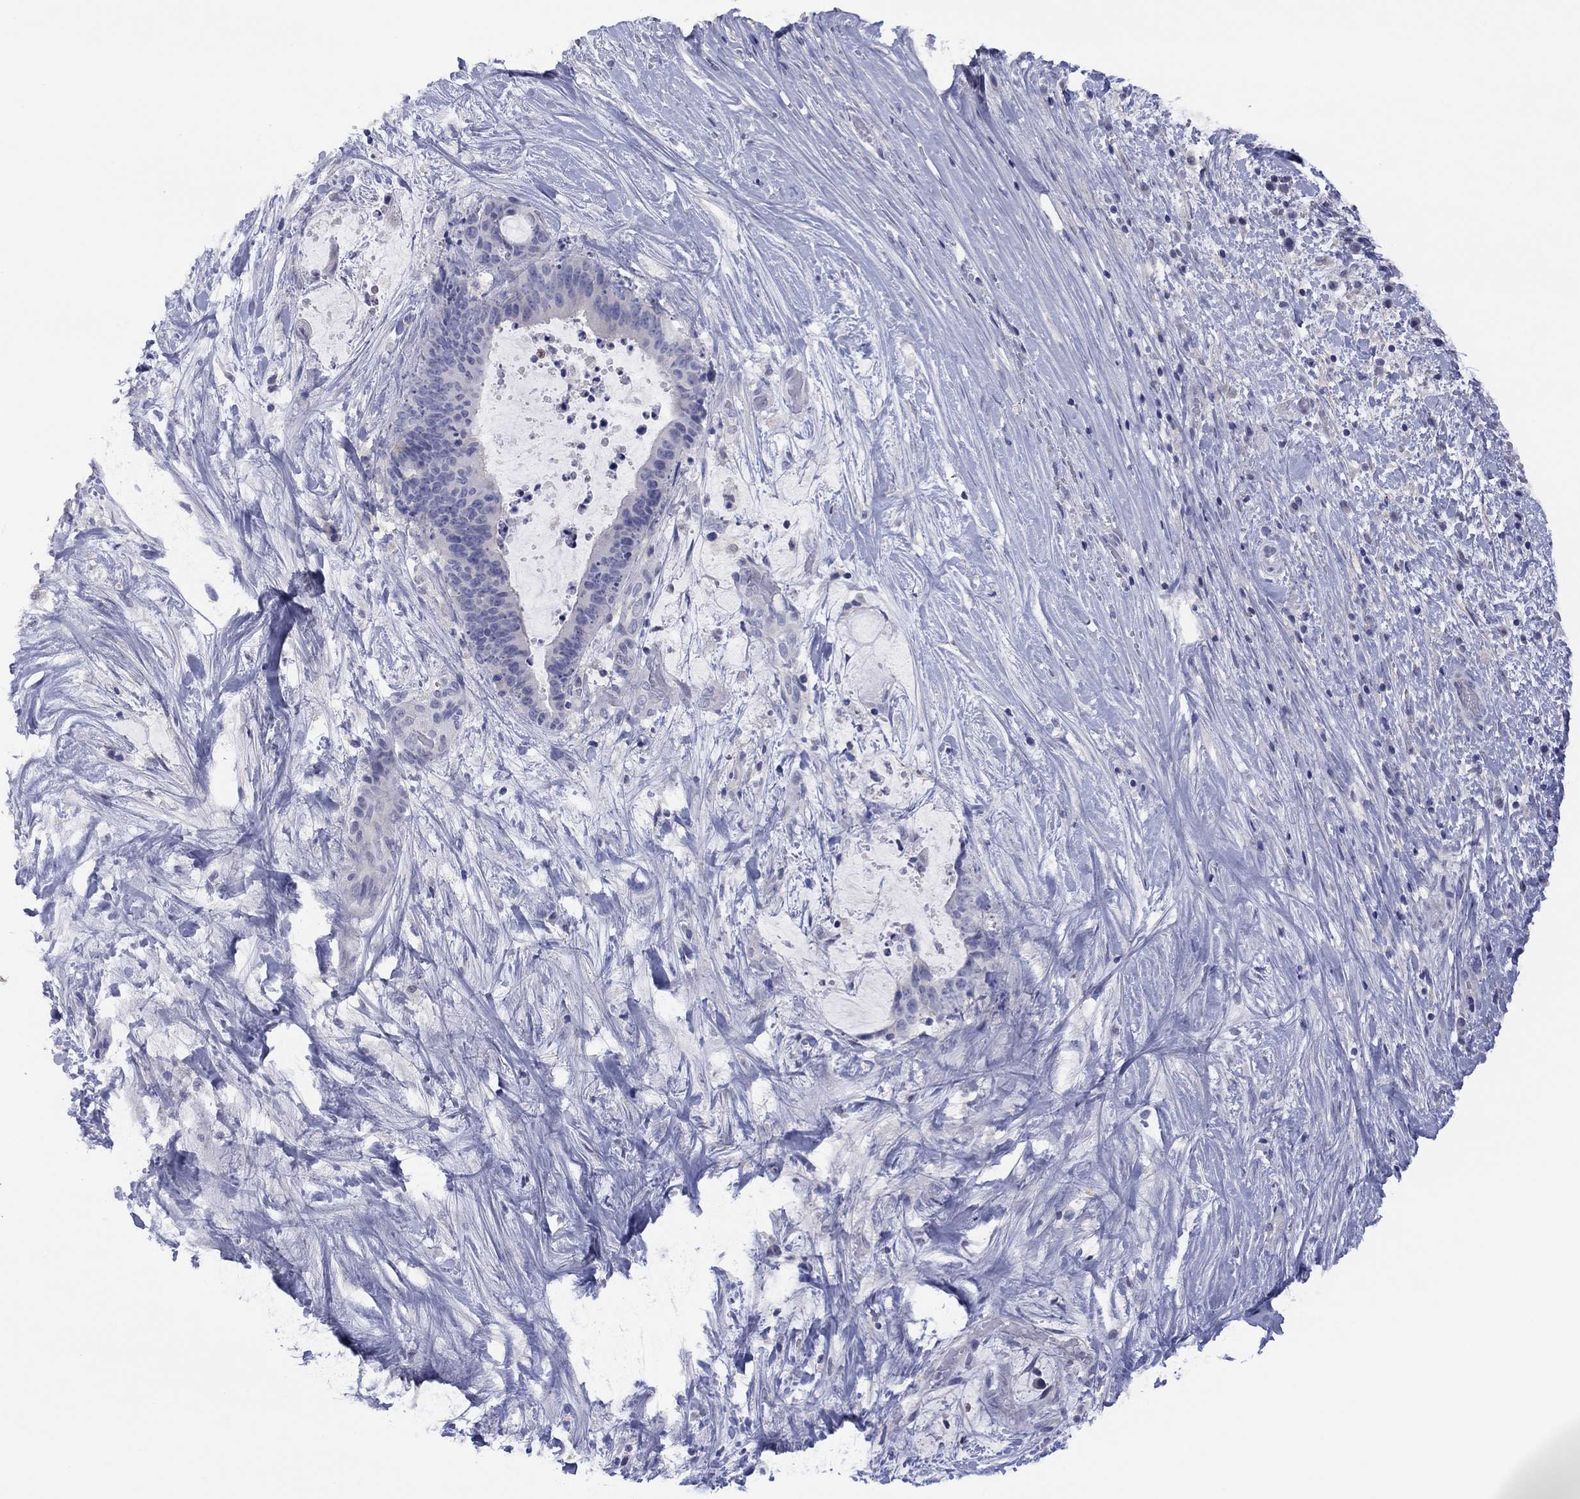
{"staining": {"intensity": "negative", "quantity": "none", "location": "none"}, "tissue": "liver cancer", "cell_type": "Tumor cells", "image_type": "cancer", "snomed": [{"axis": "morphology", "description": "Cholangiocarcinoma"}, {"axis": "topography", "description": "Liver"}], "caption": "The immunohistochemistry (IHC) histopathology image has no significant positivity in tumor cells of liver cholangiocarcinoma tissue.", "gene": "CYP2B6", "patient": {"sex": "female", "age": 73}}